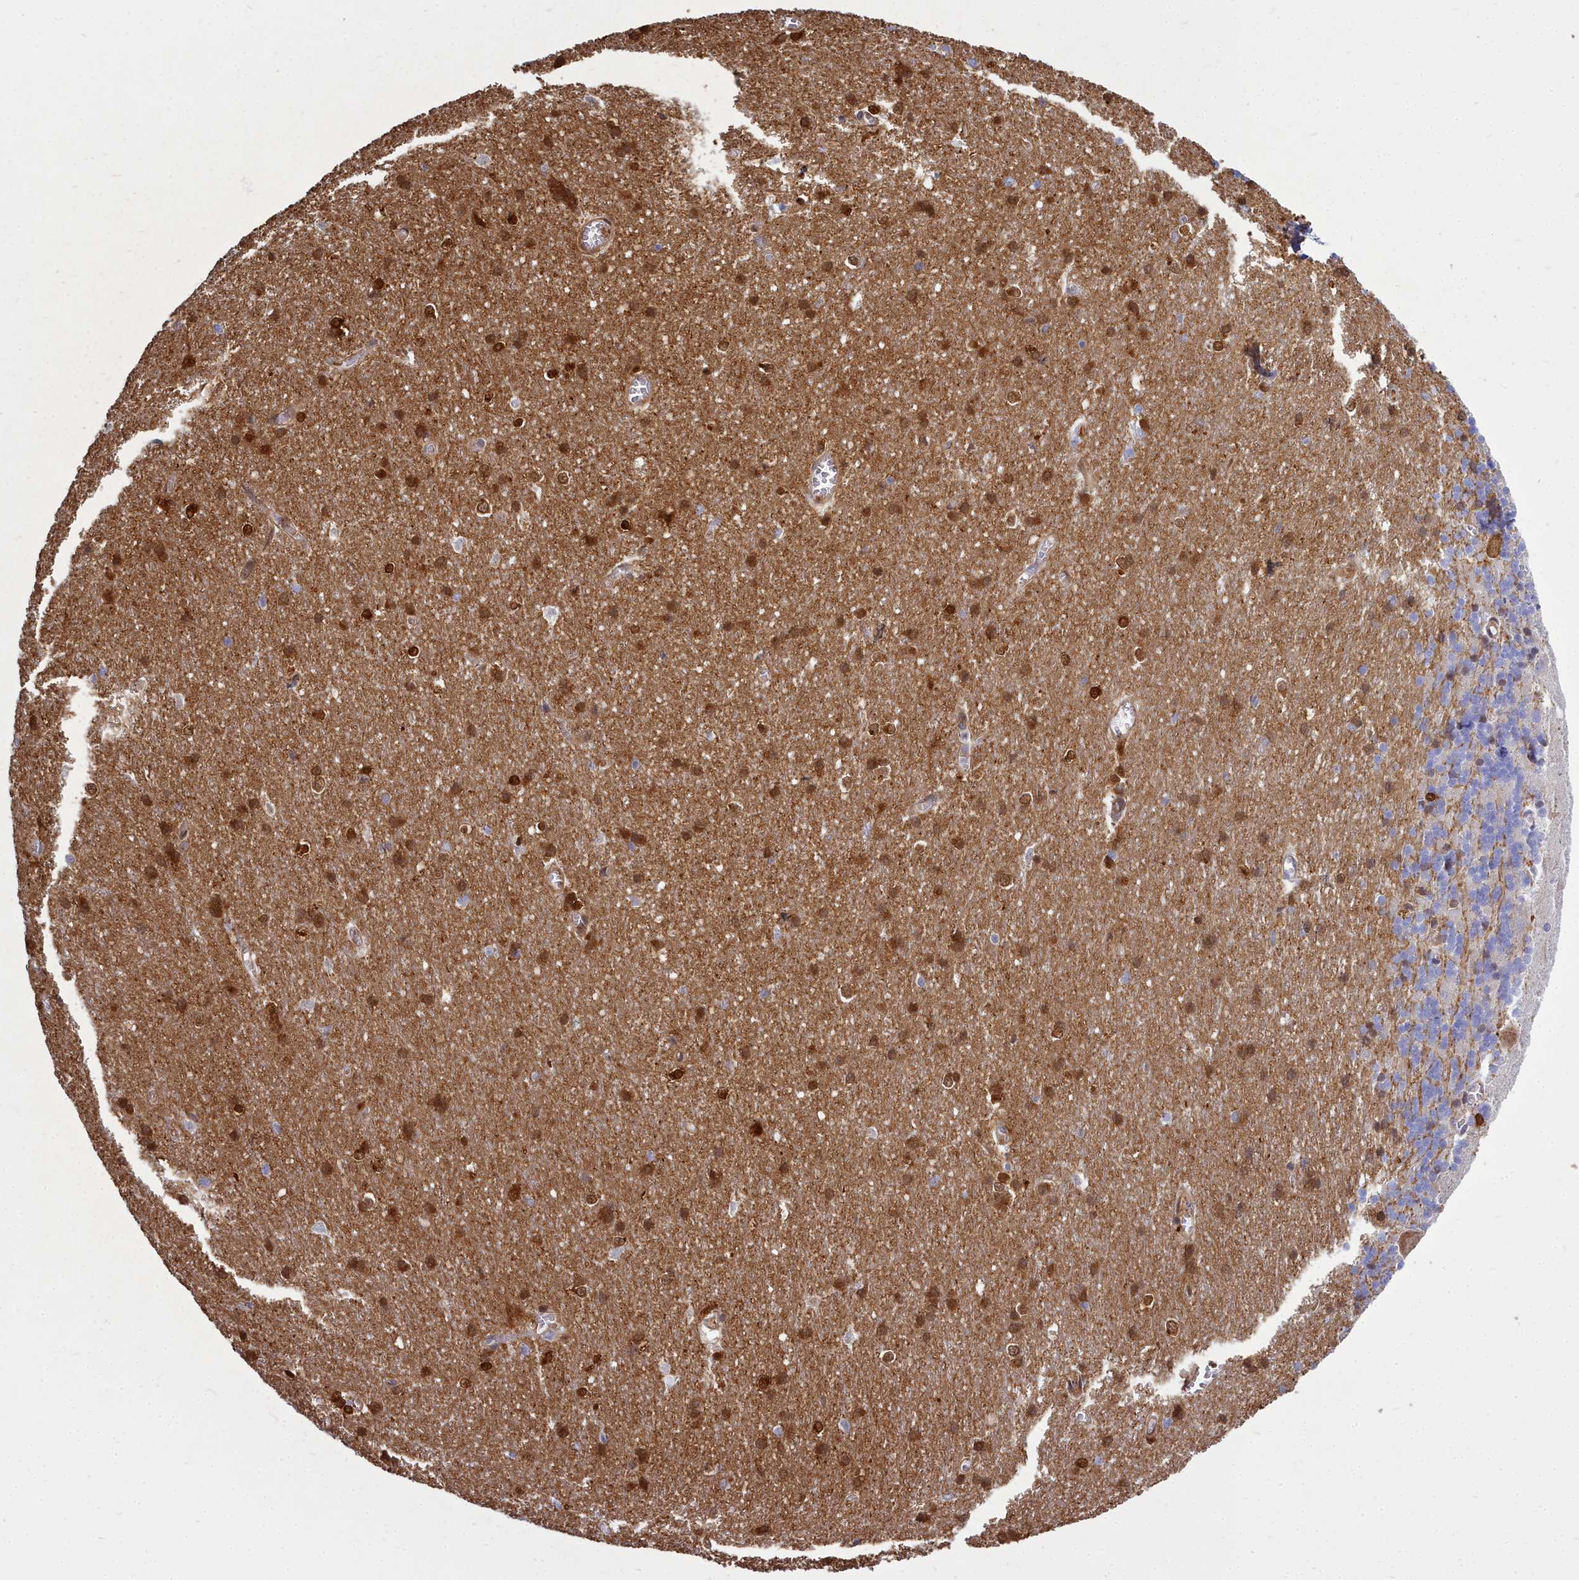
{"staining": {"intensity": "moderate", "quantity": "<25%", "location": "cytoplasmic/membranous"}, "tissue": "cerebellum", "cell_type": "Cells in granular layer", "image_type": "normal", "snomed": [{"axis": "morphology", "description": "Normal tissue, NOS"}, {"axis": "topography", "description": "Cerebellum"}], "caption": "Brown immunohistochemical staining in normal human cerebellum shows moderate cytoplasmic/membranous expression in about <25% of cells in granular layer.", "gene": "PPP1R14A", "patient": {"sex": "male", "age": 37}}